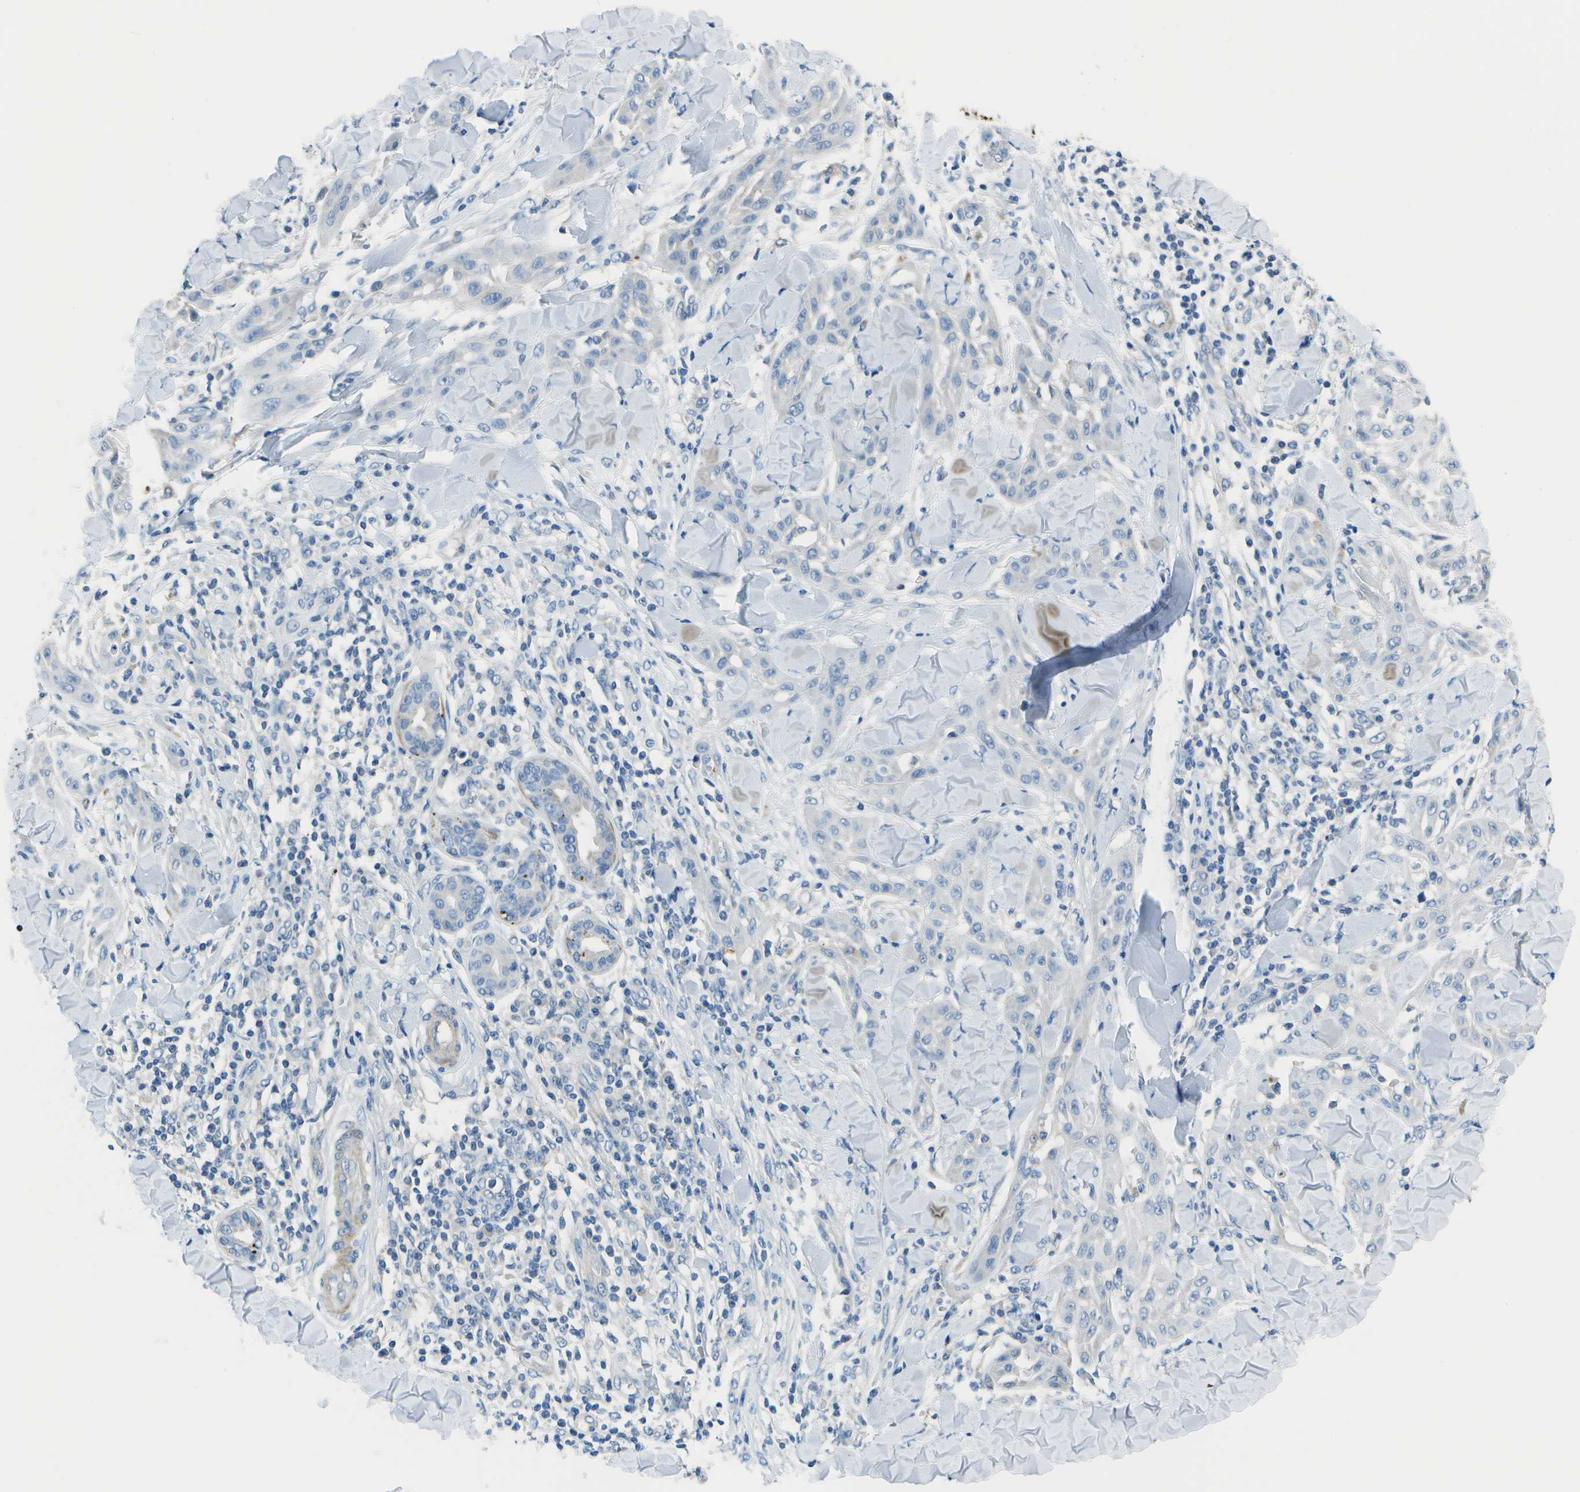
{"staining": {"intensity": "negative", "quantity": "none", "location": "none"}, "tissue": "skin cancer", "cell_type": "Tumor cells", "image_type": "cancer", "snomed": [{"axis": "morphology", "description": "Squamous cell carcinoma, NOS"}, {"axis": "topography", "description": "Skin"}], "caption": "An image of skin cancer stained for a protein reveals no brown staining in tumor cells. (Immunohistochemistry (ihc), brightfield microscopy, high magnification).", "gene": "DCT", "patient": {"sex": "male", "age": 24}}